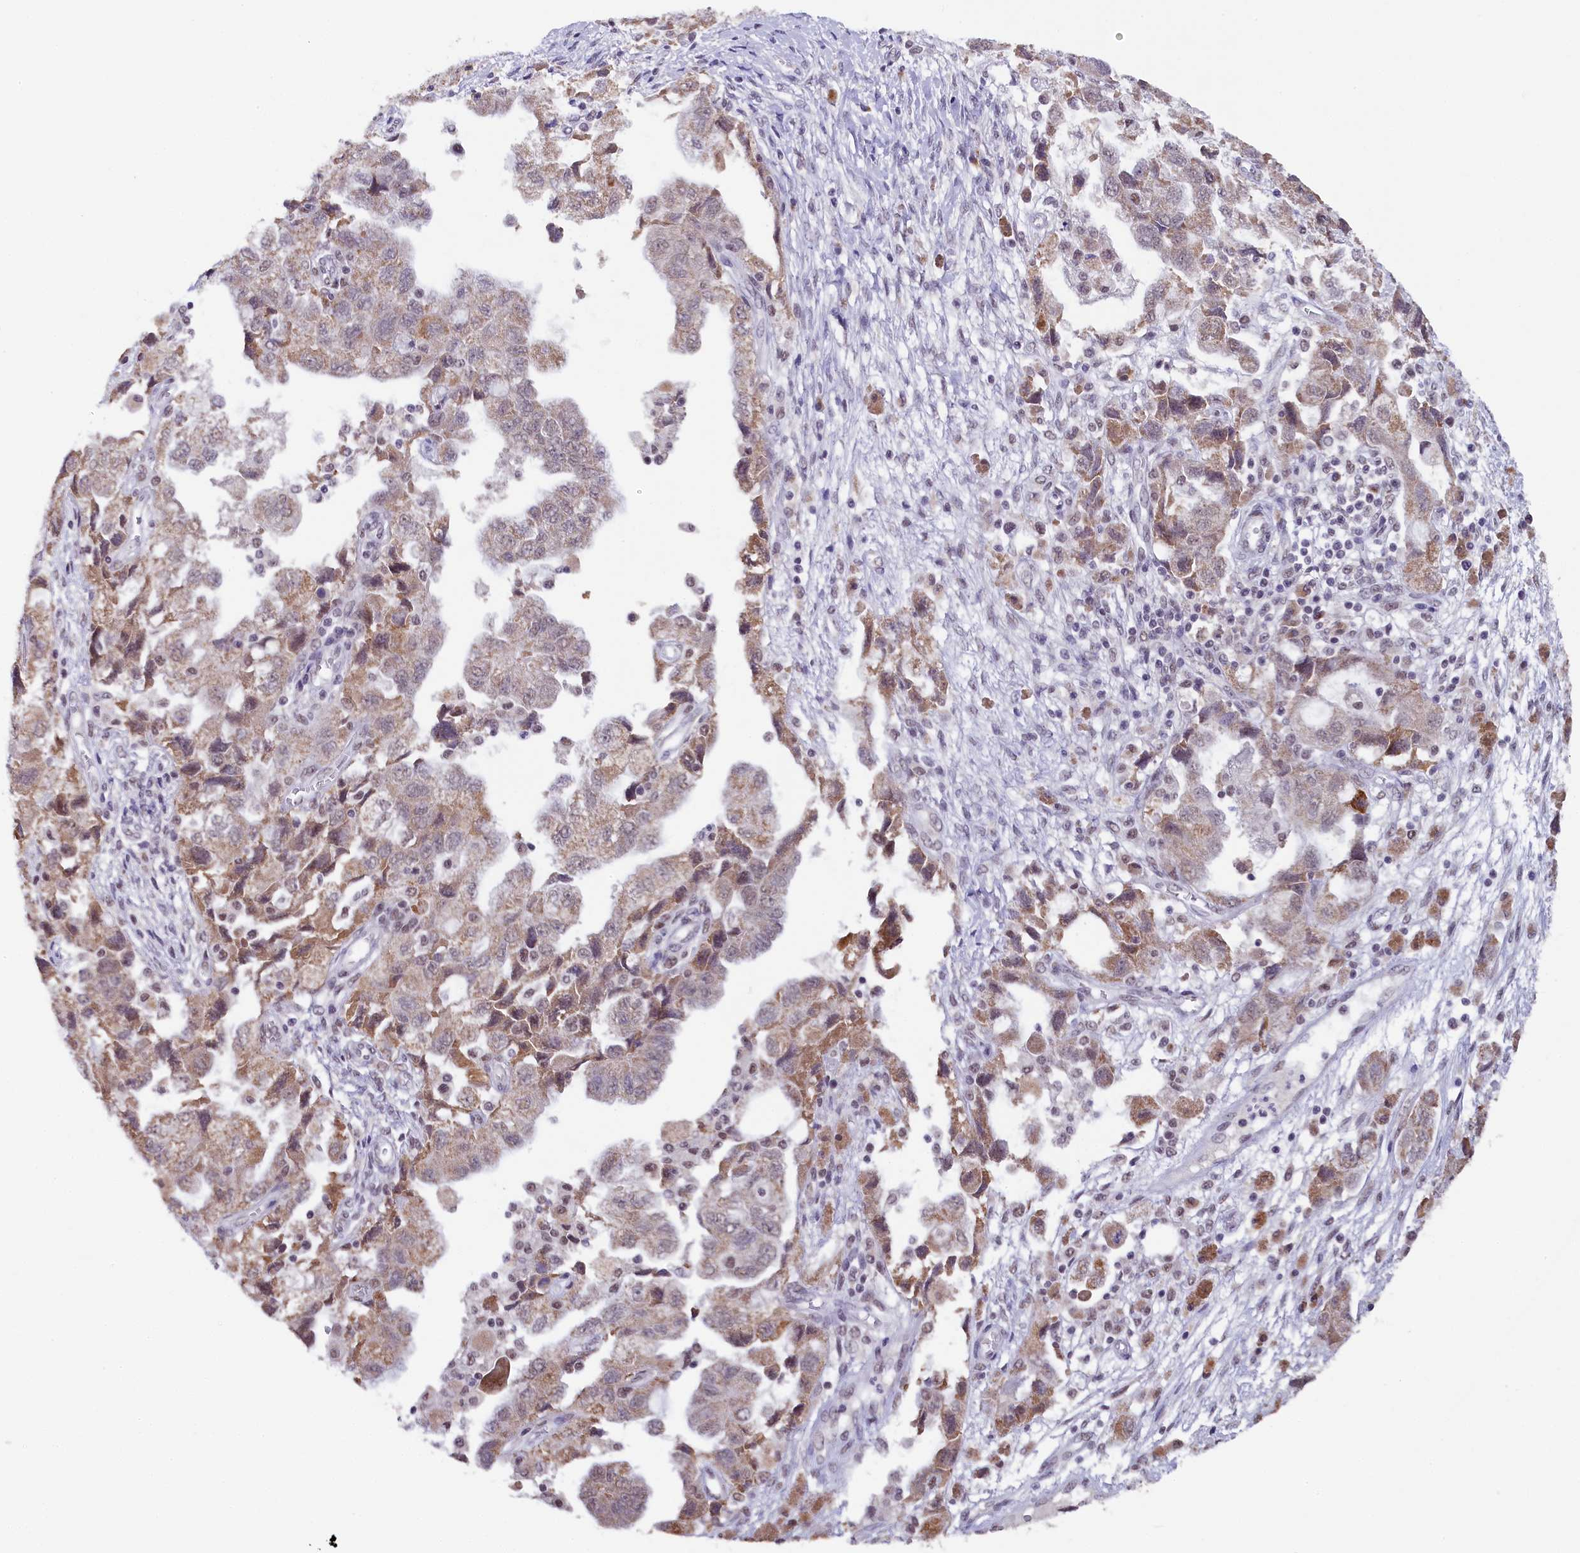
{"staining": {"intensity": "moderate", "quantity": "<25%", "location": "cytoplasmic/membranous"}, "tissue": "ovarian cancer", "cell_type": "Tumor cells", "image_type": "cancer", "snomed": [{"axis": "morphology", "description": "Carcinoma, NOS"}, {"axis": "morphology", "description": "Cystadenocarcinoma, serous, NOS"}, {"axis": "topography", "description": "Ovary"}], "caption": "Immunohistochemical staining of ovarian cancer displays low levels of moderate cytoplasmic/membranous protein positivity in about <25% of tumor cells.", "gene": "NCBP1", "patient": {"sex": "female", "age": 69}}